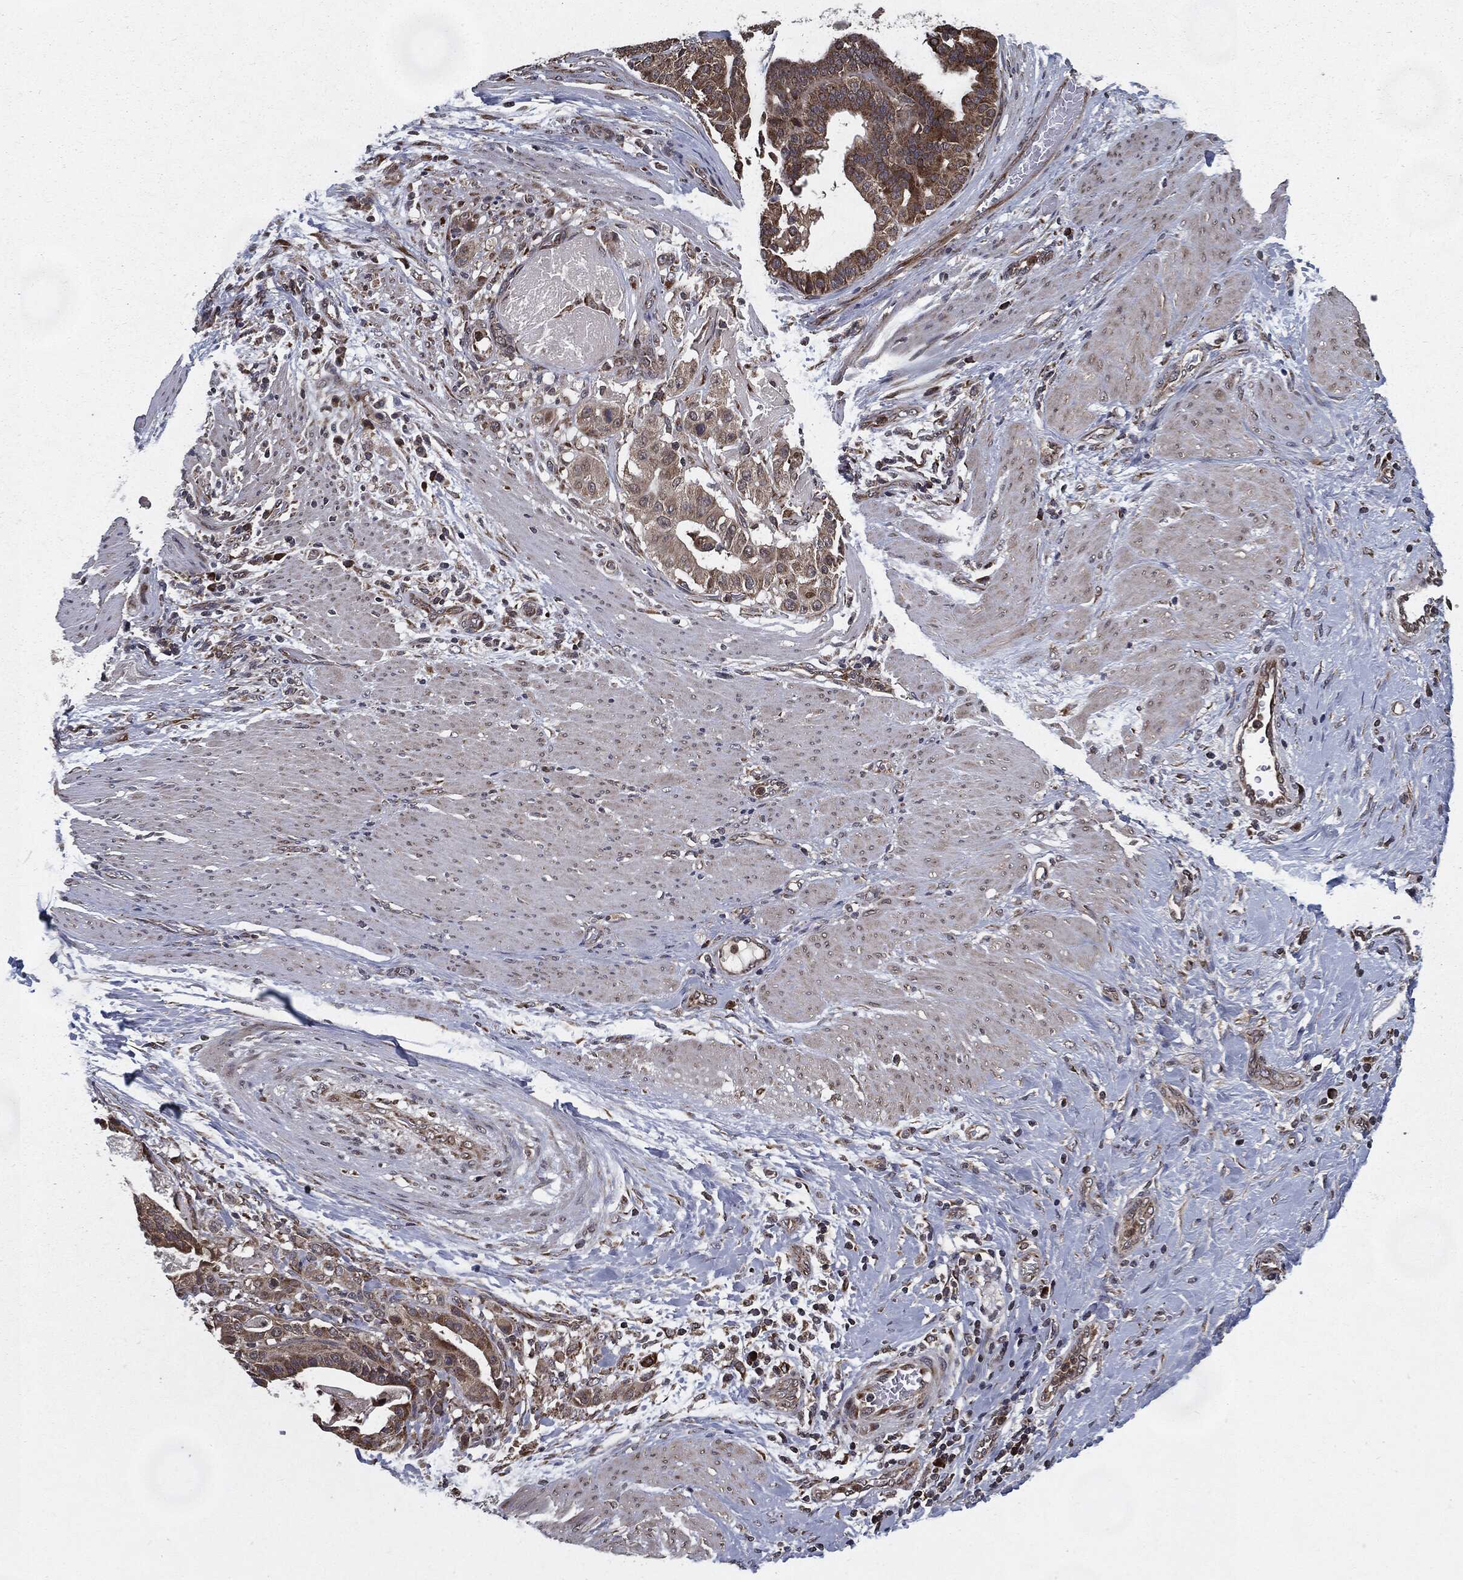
{"staining": {"intensity": "strong", "quantity": "<25%", "location": "cytoplasmic/membranous"}, "tissue": "stomach cancer", "cell_type": "Tumor cells", "image_type": "cancer", "snomed": [{"axis": "morphology", "description": "Adenocarcinoma, NOS"}, {"axis": "topography", "description": "Stomach"}], "caption": "Stomach cancer stained with a protein marker reveals strong staining in tumor cells.", "gene": "HDAC5", "patient": {"sex": "male", "age": 48}}